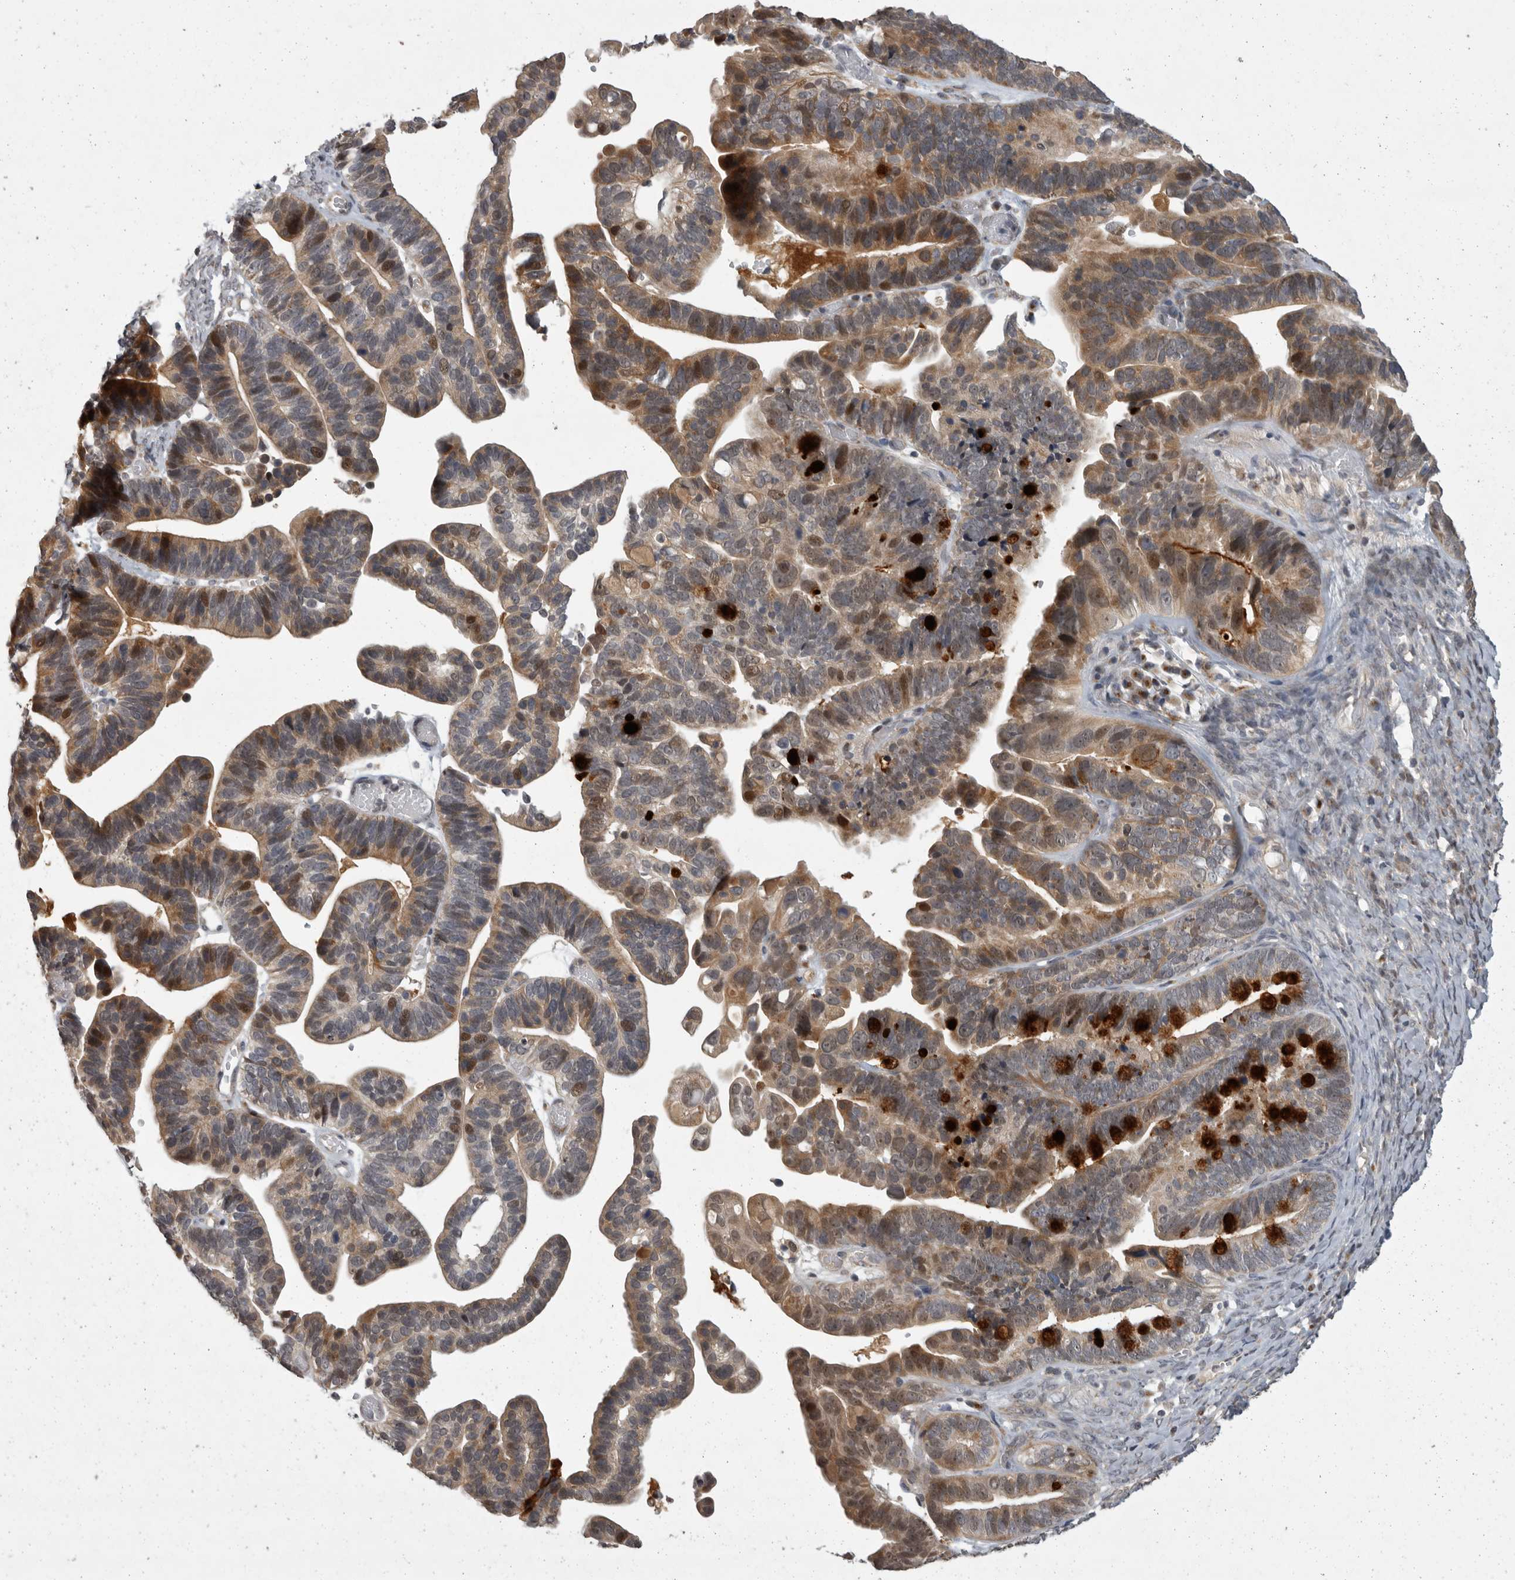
{"staining": {"intensity": "strong", "quantity": "25%-75%", "location": "cytoplasmic/membranous,nuclear"}, "tissue": "ovarian cancer", "cell_type": "Tumor cells", "image_type": "cancer", "snomed": [{"axis": "morphology", "description": "Cystadenocarcinoma, serous, NOS"}, {"axis": "topography", "description": "Ovary"}], "caption": "Human ovarian cancer stained with a protein marker demonstrates strong staining in tumor cells.", "gene": "MAN2A1", "patient": {"sex": "female", "age": 56}}